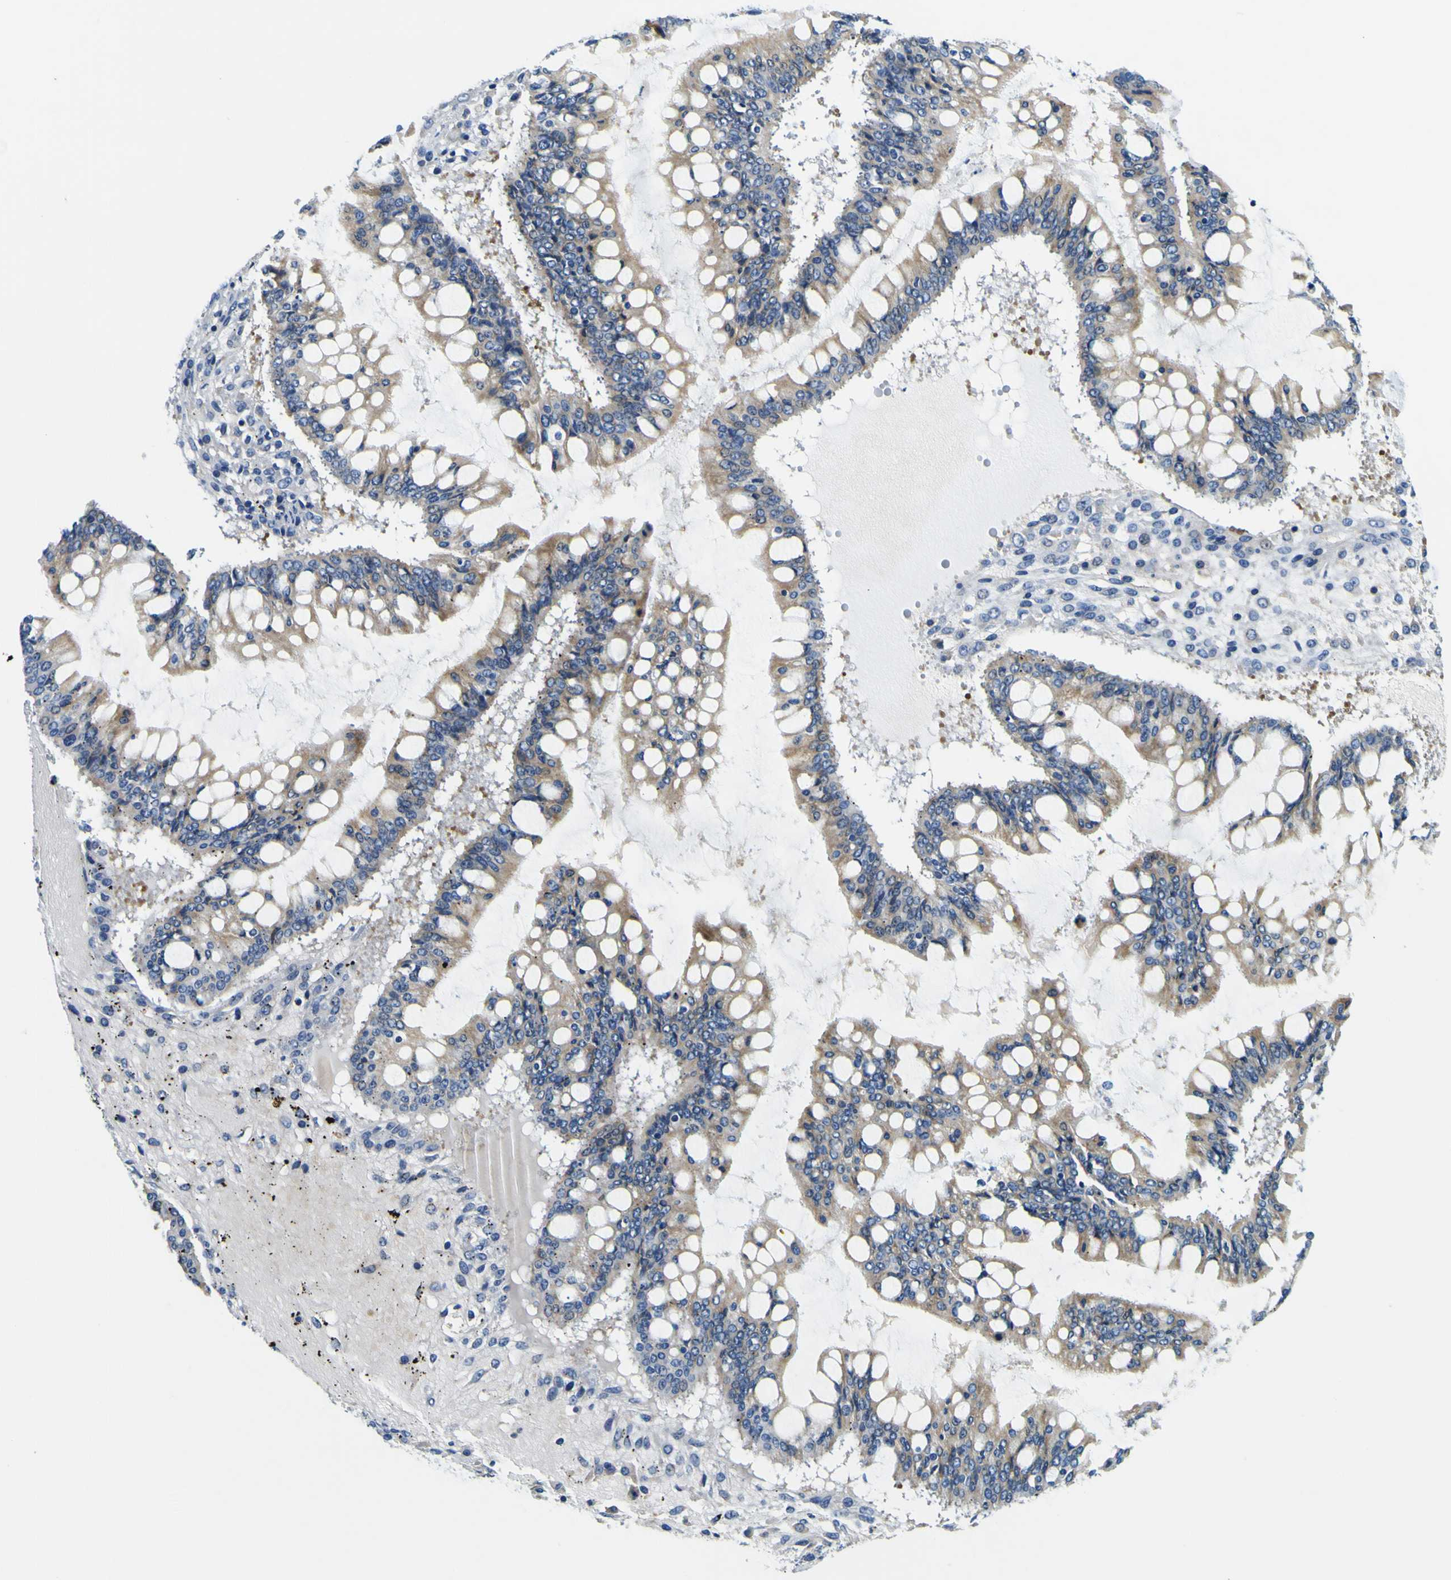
{"staining": {"intensity": "moderate", "quantity": "25%-75%", "location": "cytoplasmic/membranous"}, "tissue": "ovarian cancer", "cell_type": "Tumor cells", "image_type": "cancer", "snomed": [{"axis": "morphology", "description": "Cystadenocarcinoma, mucinous, NOS"}, {"axis": "topography", "description": "Ovary"}], "caption": "Protein expression analysis of human ovarian cancer (mucinous cystadenocarcinoma) reveals moderate cytoplasmic/membranous staining in about 25%-75% of tumor cells.", "gene": "CLSTN1", "patient": {"sex": "female", "age": 73}}